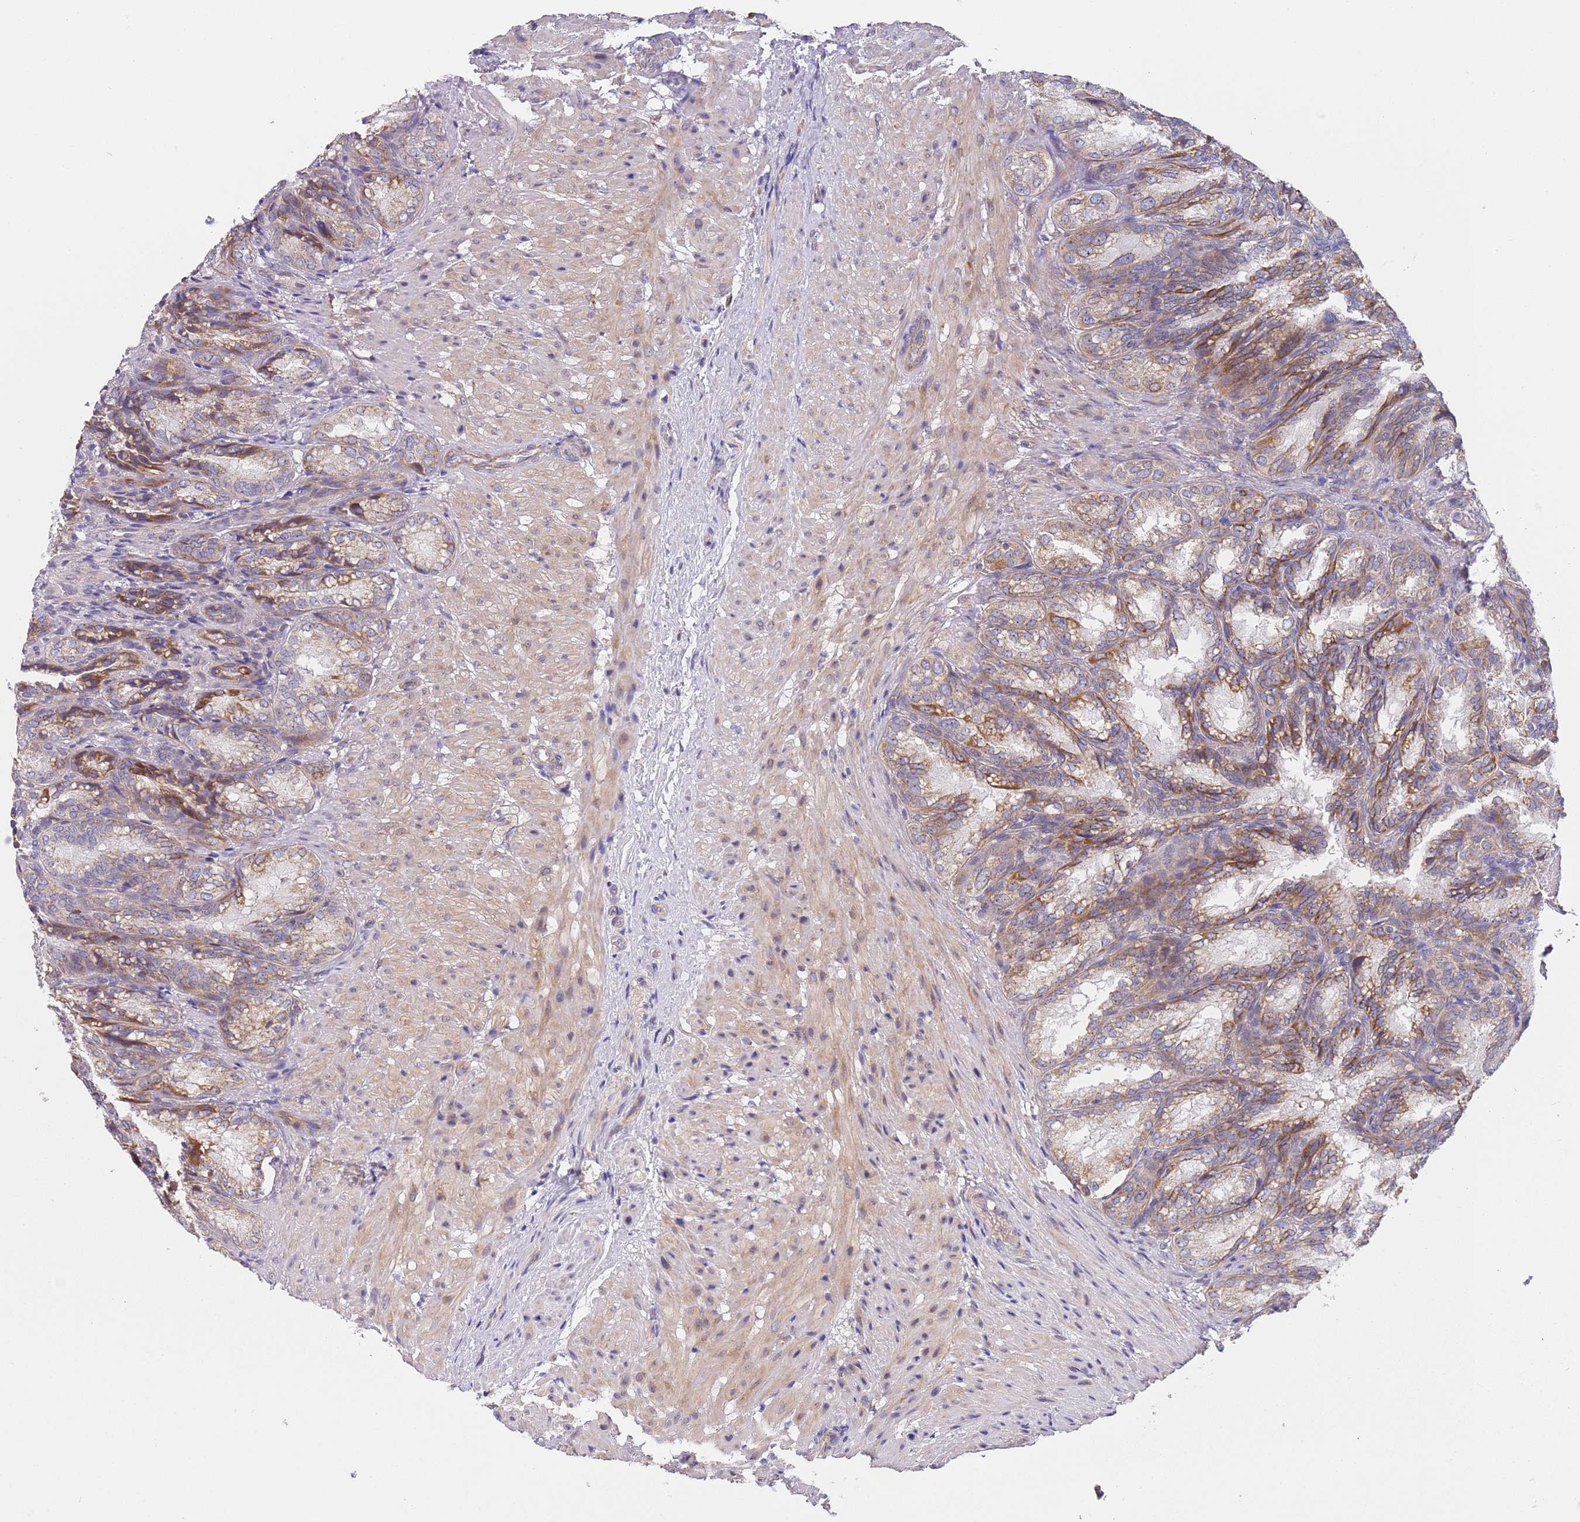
{"staining": {"intensity": "moderate", "quantity": "25%-75%", "location": "cytoplasmic/membranous"}, "tissue": "seminal vesicle", "cell_type": "Glandular cells", "image_type": "normal", "snomed": [{"axis": "morphology", "description": "Normal tissue, NOS"}, {"axis": "topography", "description": "Seminal veicle"}], "caption": "Benign seminal vesicle was stained to show a protein in brown. There is medium levels of moderate cytoplasmic/membranous expression in approximately 25%-75% of glandular cells. (brown staining indicates protein expression, while blue staining denotes nuclei).", "gene": "PWWP3A", "patient": {"sex": "male", "age": 58}}